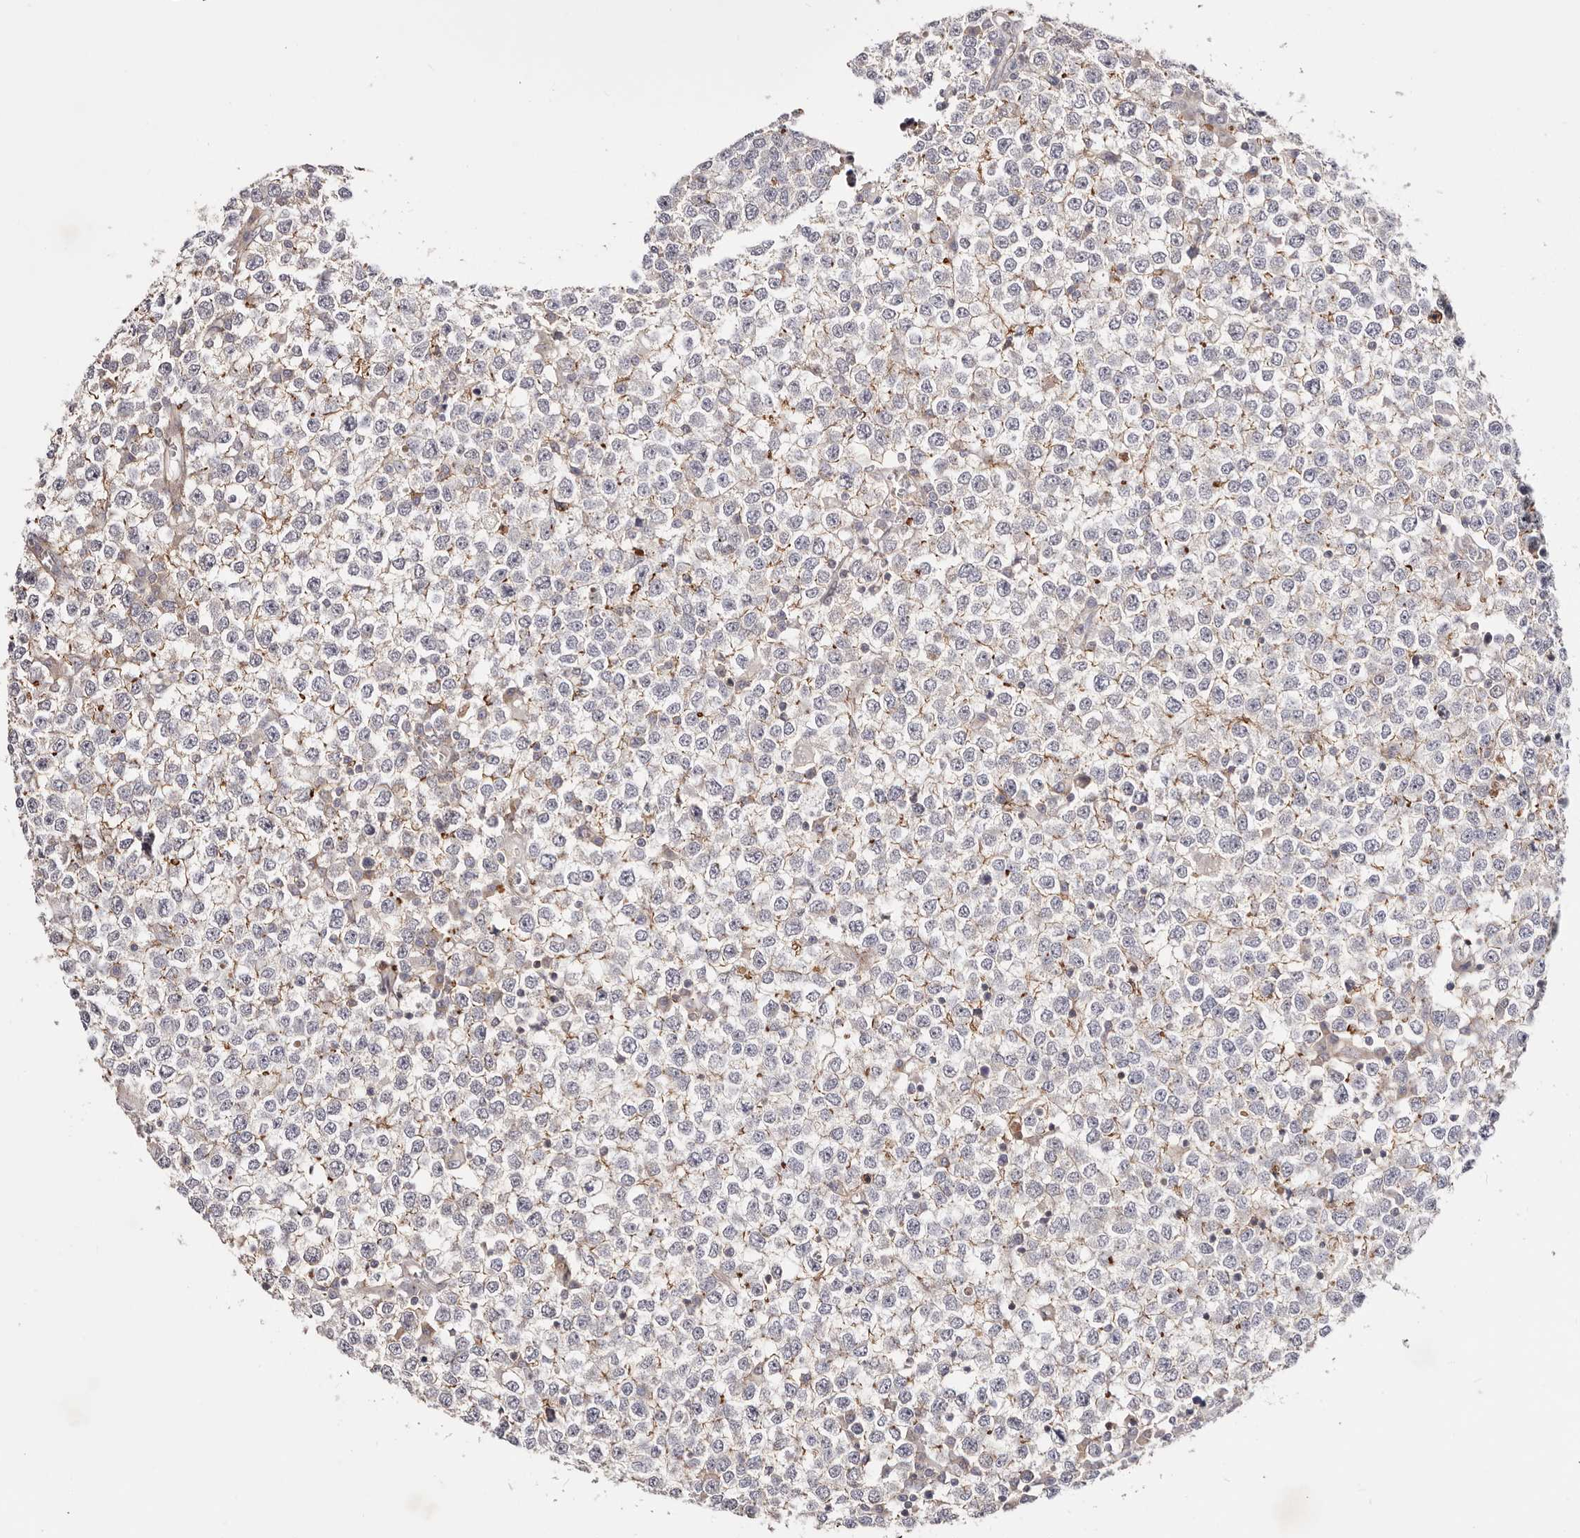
{"staining": {"intensity": "weak", "quantity": ">75%", "location": "cytoplasmic/membranous"}, "tissue": "testis cancer", "cell_type": "Tumor cells", "image_type": "cancer", "snomed": [{"axis": "morphology", "description": "Seminoma, NOS"}, {"axis": "topography", "description": "Testis"}], "caption": "Protein expression analysis of testis seminoma displays weak cytoplasmic/membranous positivity in about >75% of tumor cells.", "gene": "SLC35B2", "patient": {"sex": "male", "age": 65}}